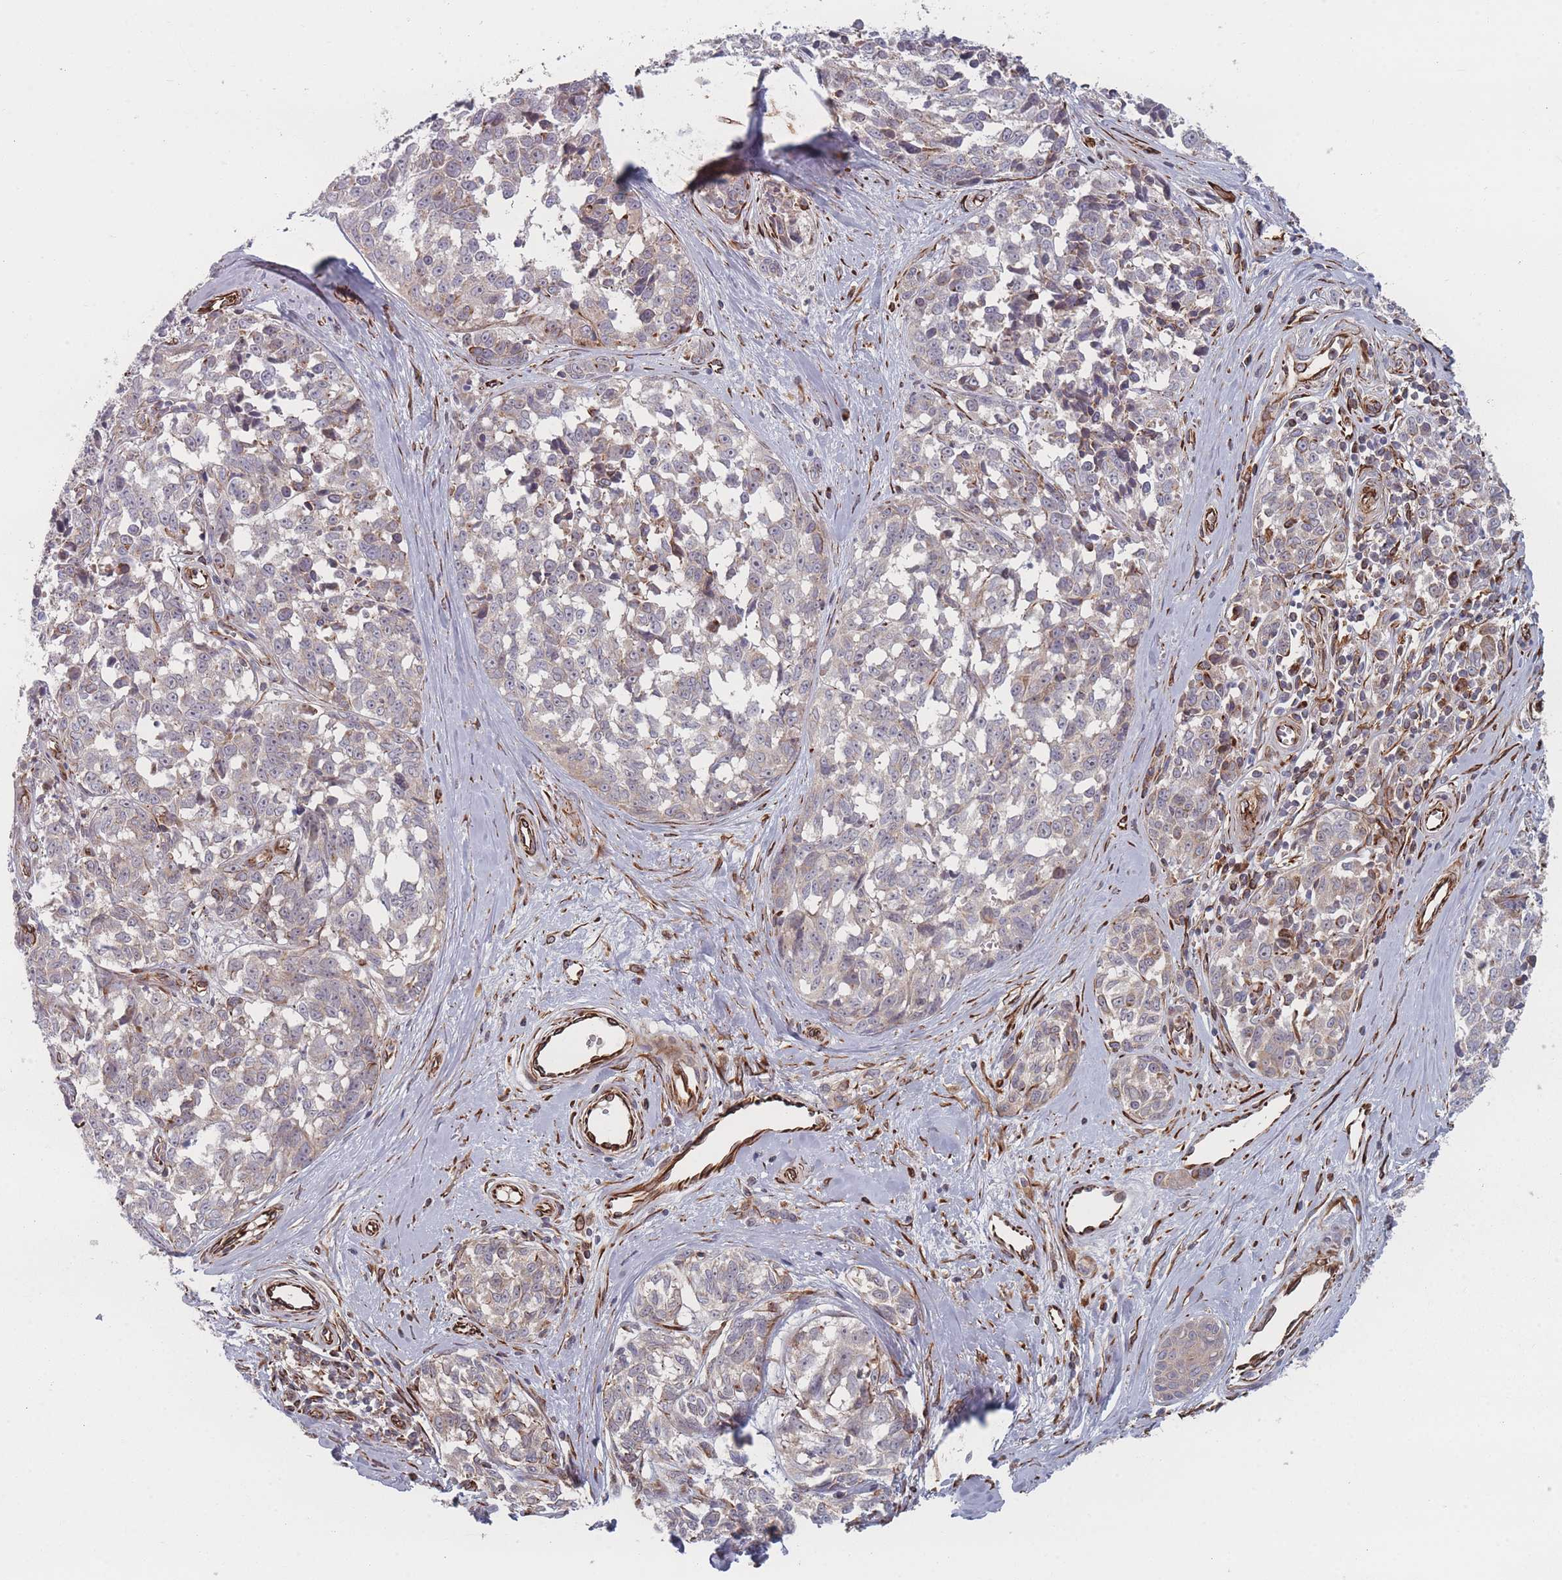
{"staining": {"intensity": "negative", "quantity": "none", "location": "none"}, "tissue": "melanoma", "cell_type": "Tumor cells", "image_type": "cancer", "snomed": [{"axis": "morphology", "description": "Normal tissue, NOS"}, {"axis": "morphology", "description": "Malignant melanoma, NOS"}, {"axis": "topography", "description": "Skin"}], "caption": "Protein analysis of malignant melanoma displays no significant expression in tumor cells.", "gene": "EEF1AKMT2", "patient": {"sex": "female", "age": 64}}